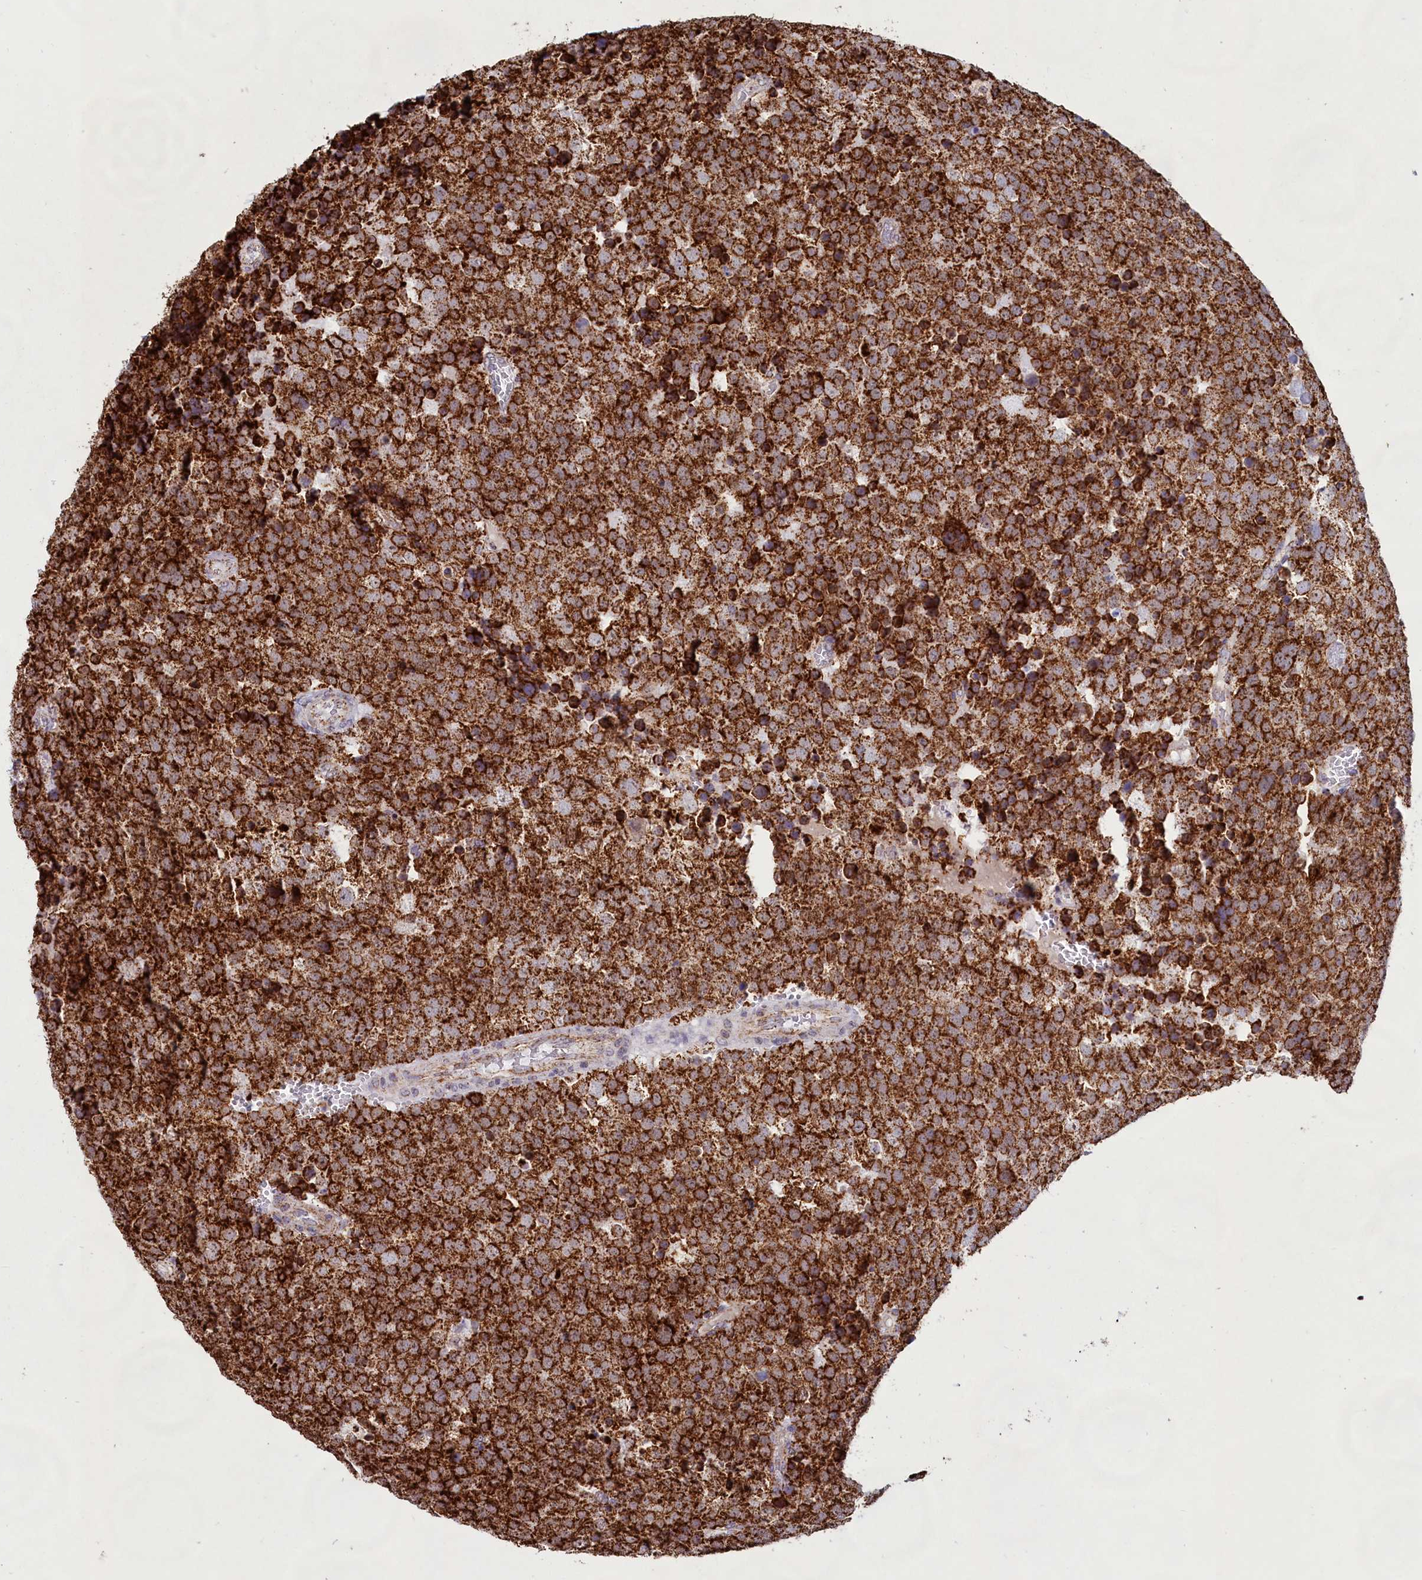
{"staining": {"intensity": "strong", "quantity": ">75%", "location": "cytoplasmic/membranous"}, "tissue": "testis cancer", "cell_type": "Tumor cells", "image_type": "cancer", "snomed": [{"axis": "morphology", "description": "Seminoma, NOS"}, {"axis": "topography", "description": "Testis"}], "caption": "IHC of human testis cancer demonstrates high levels of strong cytoplasmic/membranous positivity in approximately >75% of tumor cells.", "gene": "C1D", "patient": {"sex": "male", "age": 71}}